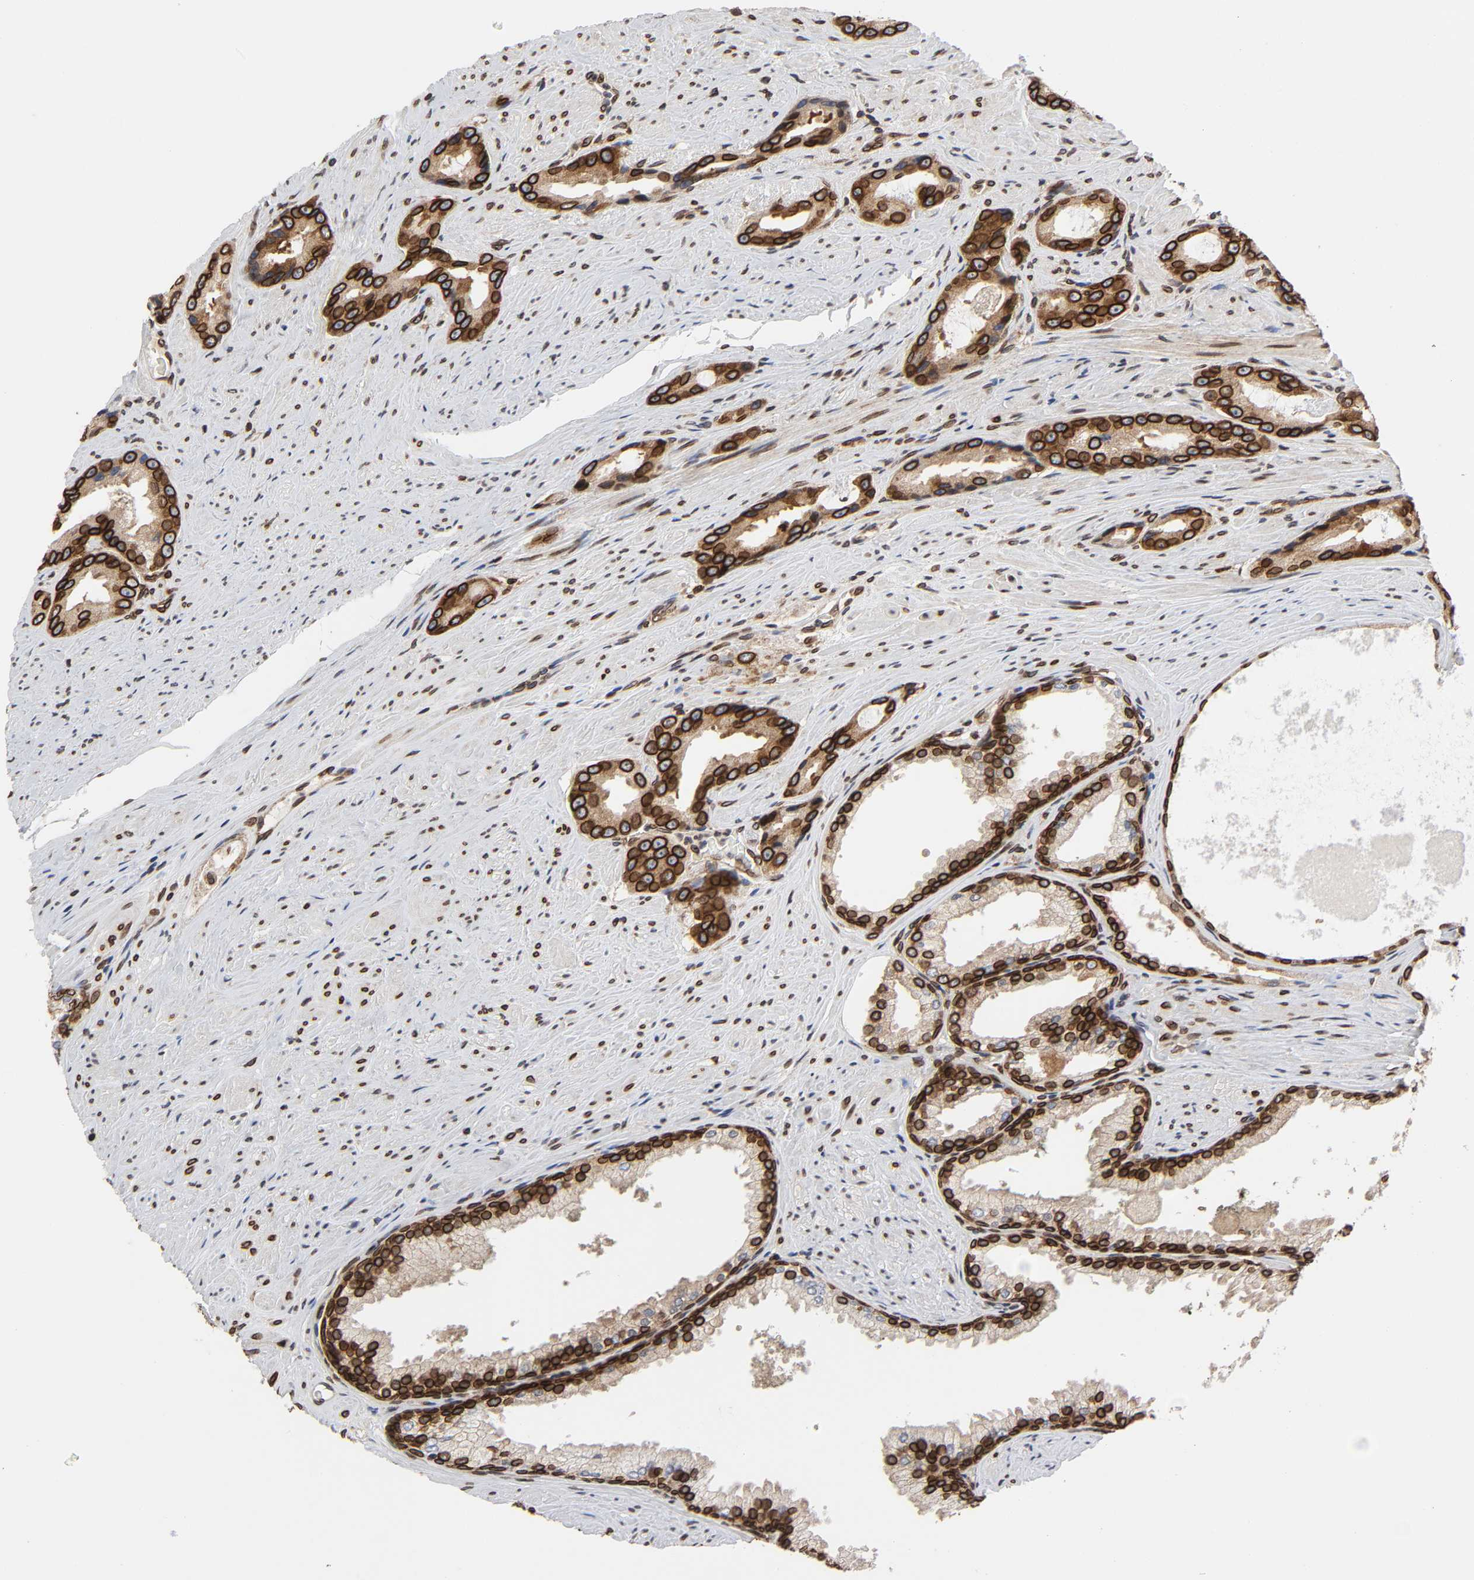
{"staining": {"intensity": "strong", "quantity": ">75%", "location": "cytoplasmic/membranous,nuclear"}, "tissue": "prostate cancer", "cell_type": "Tumor cells", "image_type": "cancer", "snomed": [{"axis": "morphology", "description": "Adenocarcinoma, Medium grade"}, {"axis": "topography", "description": "Prostate"}], "caption": "A high-resolution photomicrograph shows immunohistochemistry staining of adenocarcinoma (medium-grade) (prostate), which reveals strong cytoplasmic/membranous and nuclear positivity in approximately >75% of tumor cells. The staining was performed using DAB (3,3'-diaminobenzidine) to visualize the protein expression in brown, while the nuclei were stained in blue with hematoxylin (Magnification: 20x).", "gene": "RANGAP1", "patient": {"sex": "male", "age": 60}}